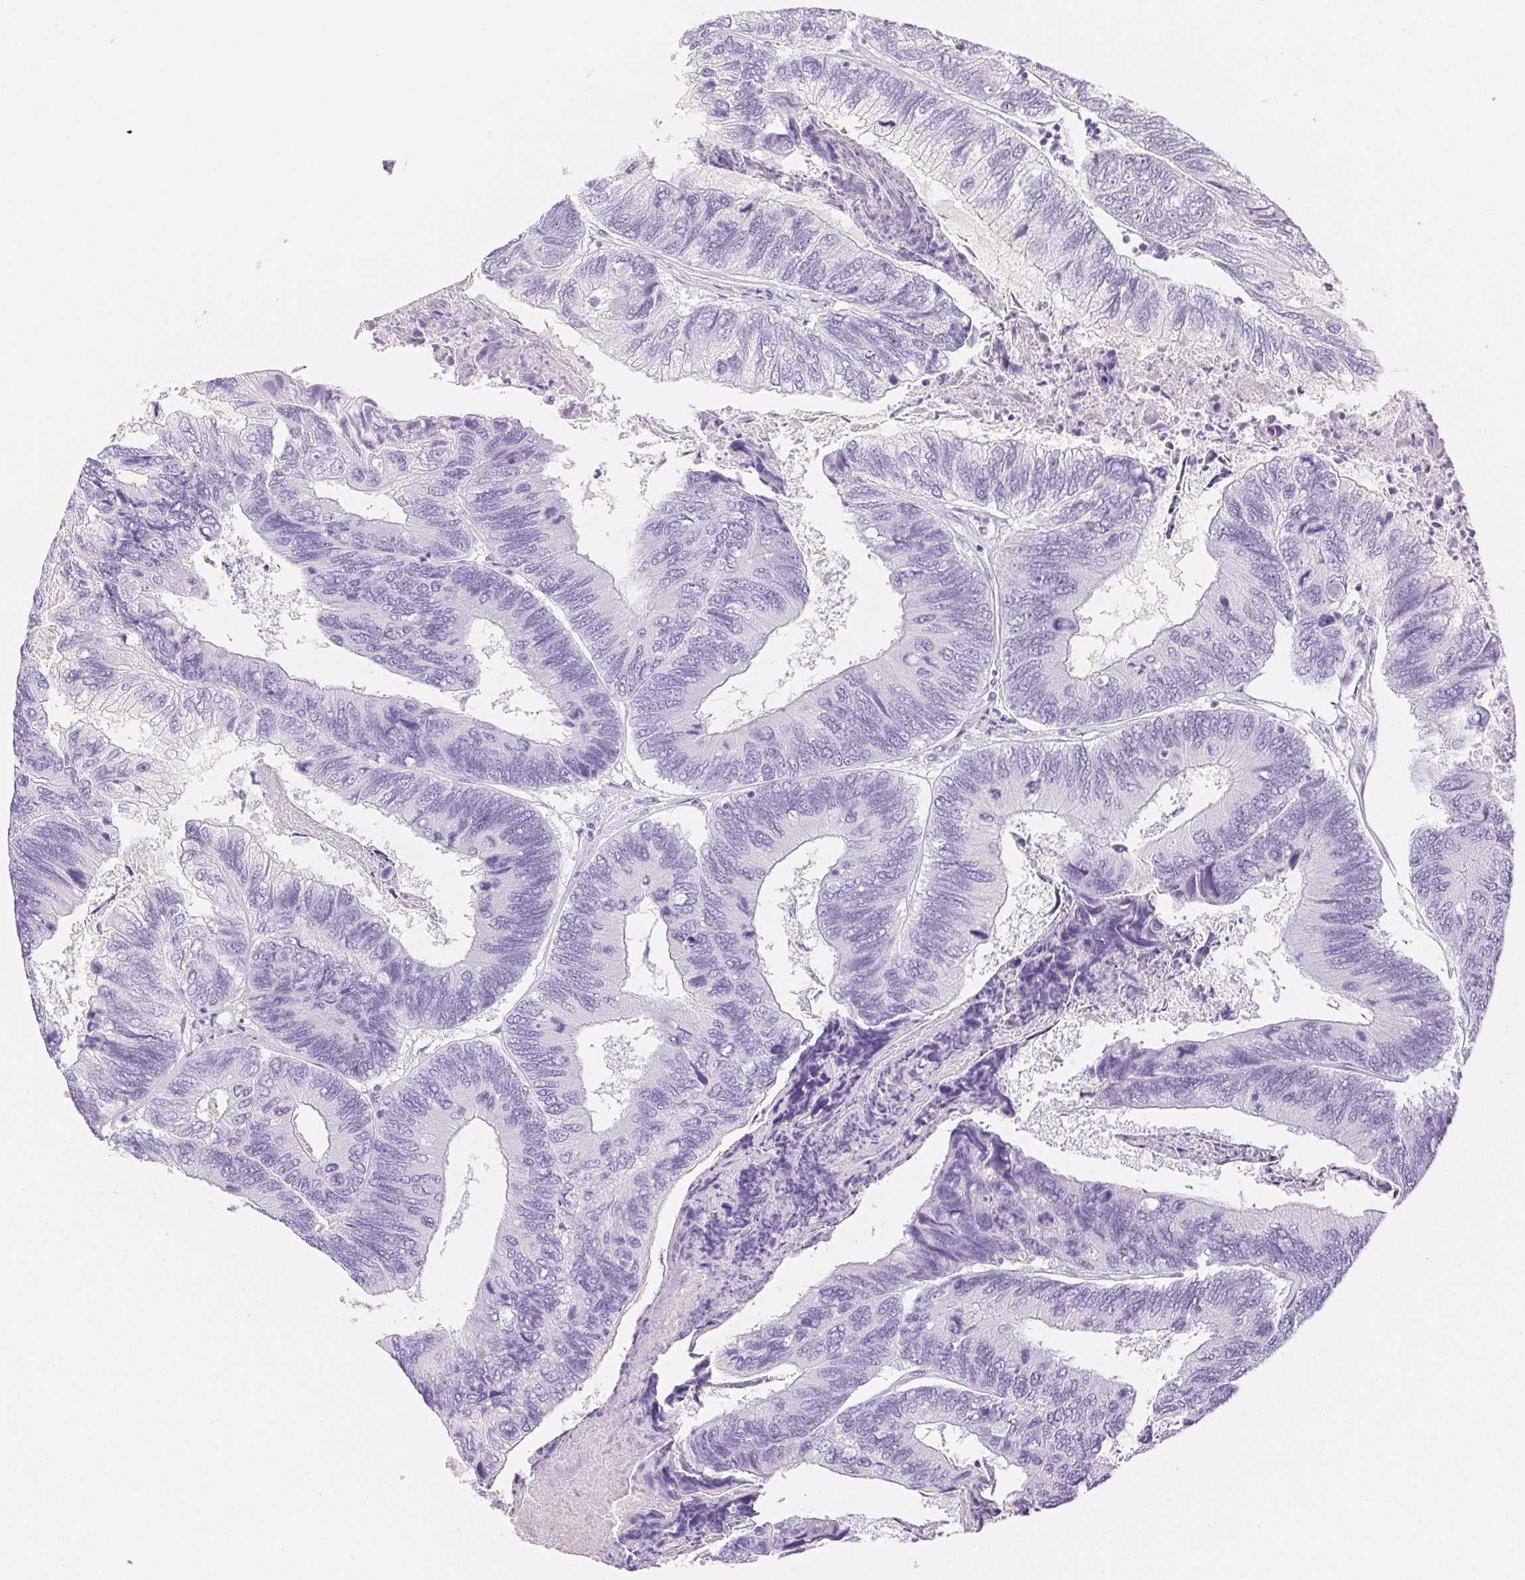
{"staining": {"intensity": "negative", "quantity": "none", "location": "none"}, "tissue": "colorectal cancer", "cell_type": "Tumor cells", "image_type": "cancer", "snomed": [{"axis": "morphology", "description": "Adenocarcinoma, NOS"}, {"axis": "topography", "description": "Colon"}], "caption": "Protein analysis of colorectal adenocarcinoma demonstrates no significant expression in tumor cells.", "gene": "SPACA4", "patient": {"sex": "female", "age": 67}}